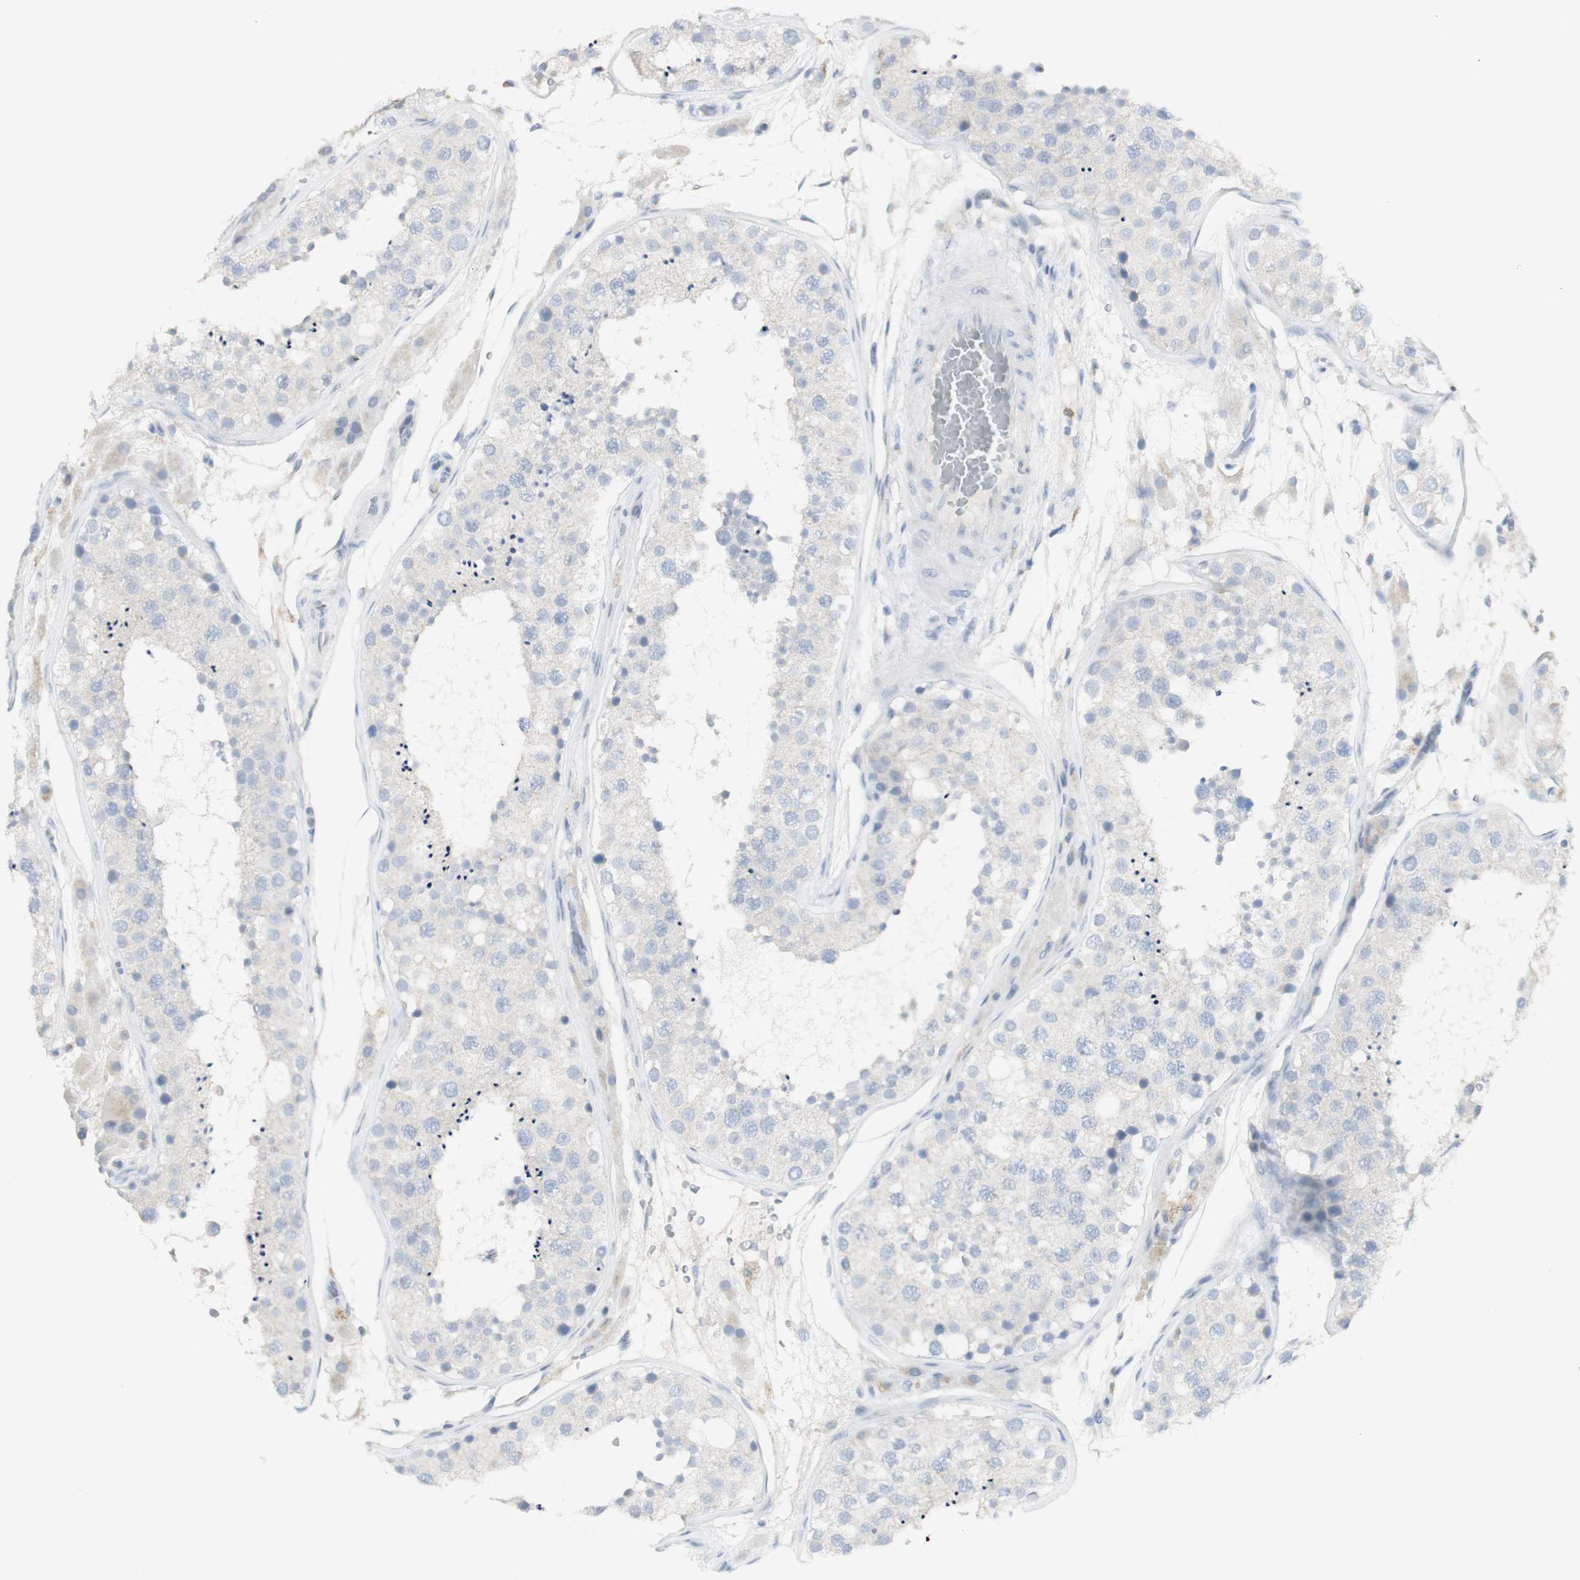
{"staining": {"intensity": "negative", "quantity": "none", "location": "none"}, "tissue": "testis", "cell_type": "Cells in seminiferous ducts", "image_type": "normal", "snomed": [{"axis": "morphology", "description": "Normal tissue, NOS"}, {"axis": "topography", "description": "Testis"}], "caption": "Cells in seminiferous ducts are negative for protein expression in unremarkable human testis.", "gene": "CD207", "patient": {"sex": "male", "age": 26}}